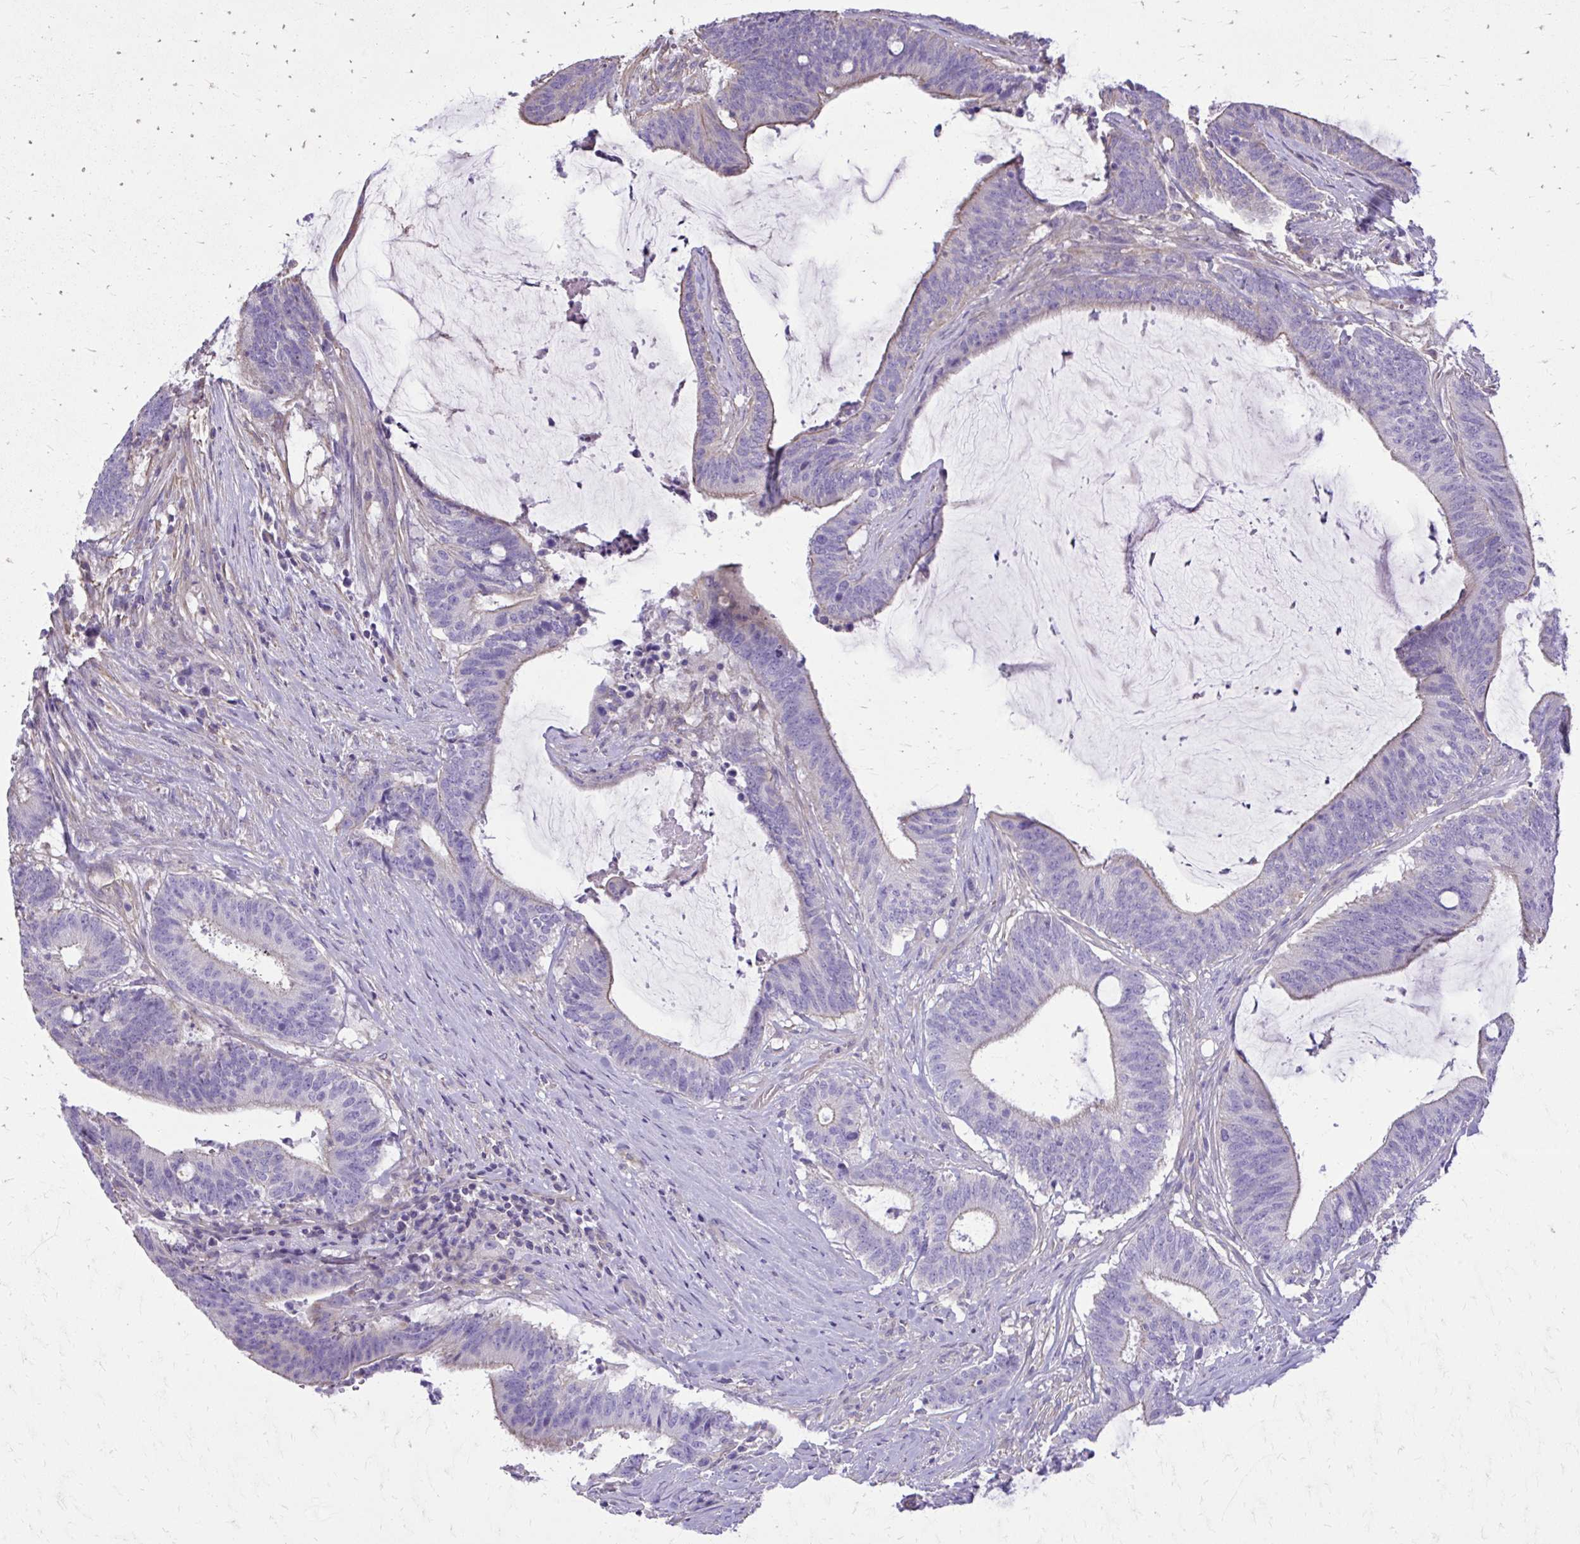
{"staining": {"intensity": "moderate", "quantity": "25%-75%", "location": "cytoplasmic/membranous"}, "tissue": "colorectal cancer", "cell_type": "Tumor cells", "image_type": "cancer", "snomed": [{"axis": "morphology", "description": "Adenocarcinoma, NOS"}, {"axis": "topography", "description": "Colon"}], "caption": "Adenocarcinoma (colorectal) stained with immunohistochemistry reveals moderate cytoplasmic/membranous expression in about 25%-75% of tumor cells.", "gene": "RUNDC3B", "patient": {"sex": "female", "age": 43}}